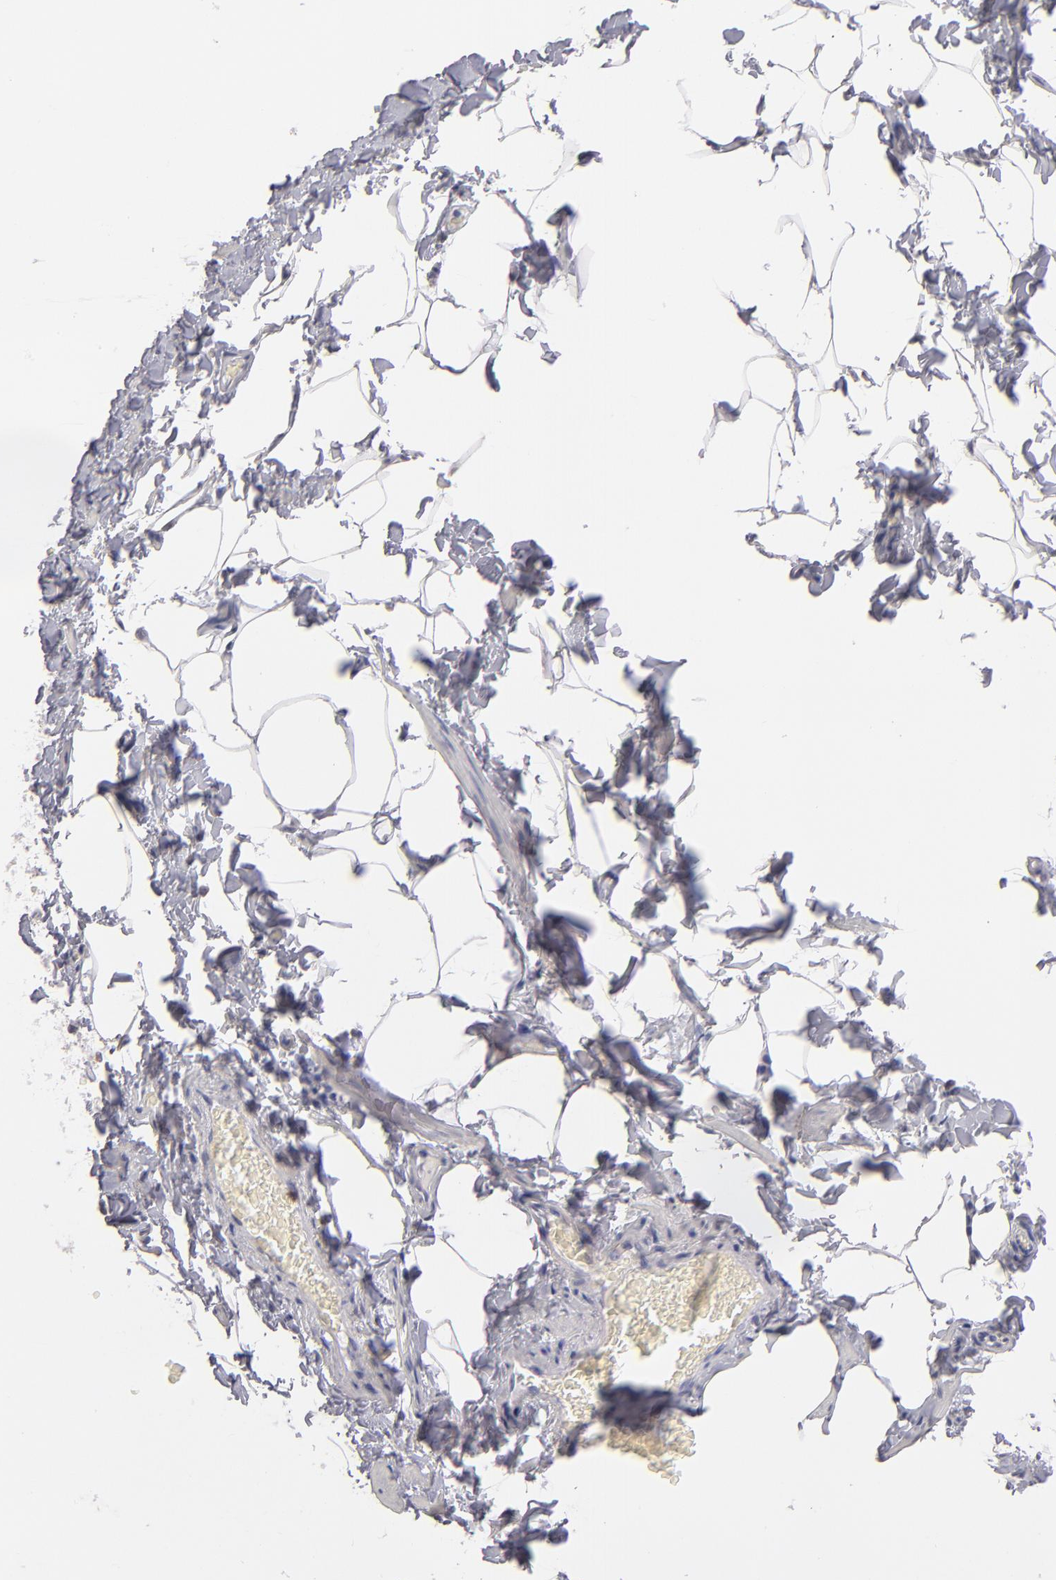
{"staining": {"intensity": "negative", "quantity": "none", "location": "none"}, "tissue": "adipose tissue", "cell_type": "Adipocytes", "image_type": "normal", "snomed": [{"axis": "morphology", "description": "Normal tissue, NOS"}, {"axis": "topography", "description": "Vascular tissue"}], "caption": "Adipocytes are negative for brown protein staining in normal adipose tissue. (DAB immunohistochemistry (IHC) visualized using brightfield microscopy, high magnification).", "gene": "MGAM", "patient": {"sex": "male", "age": 41}}